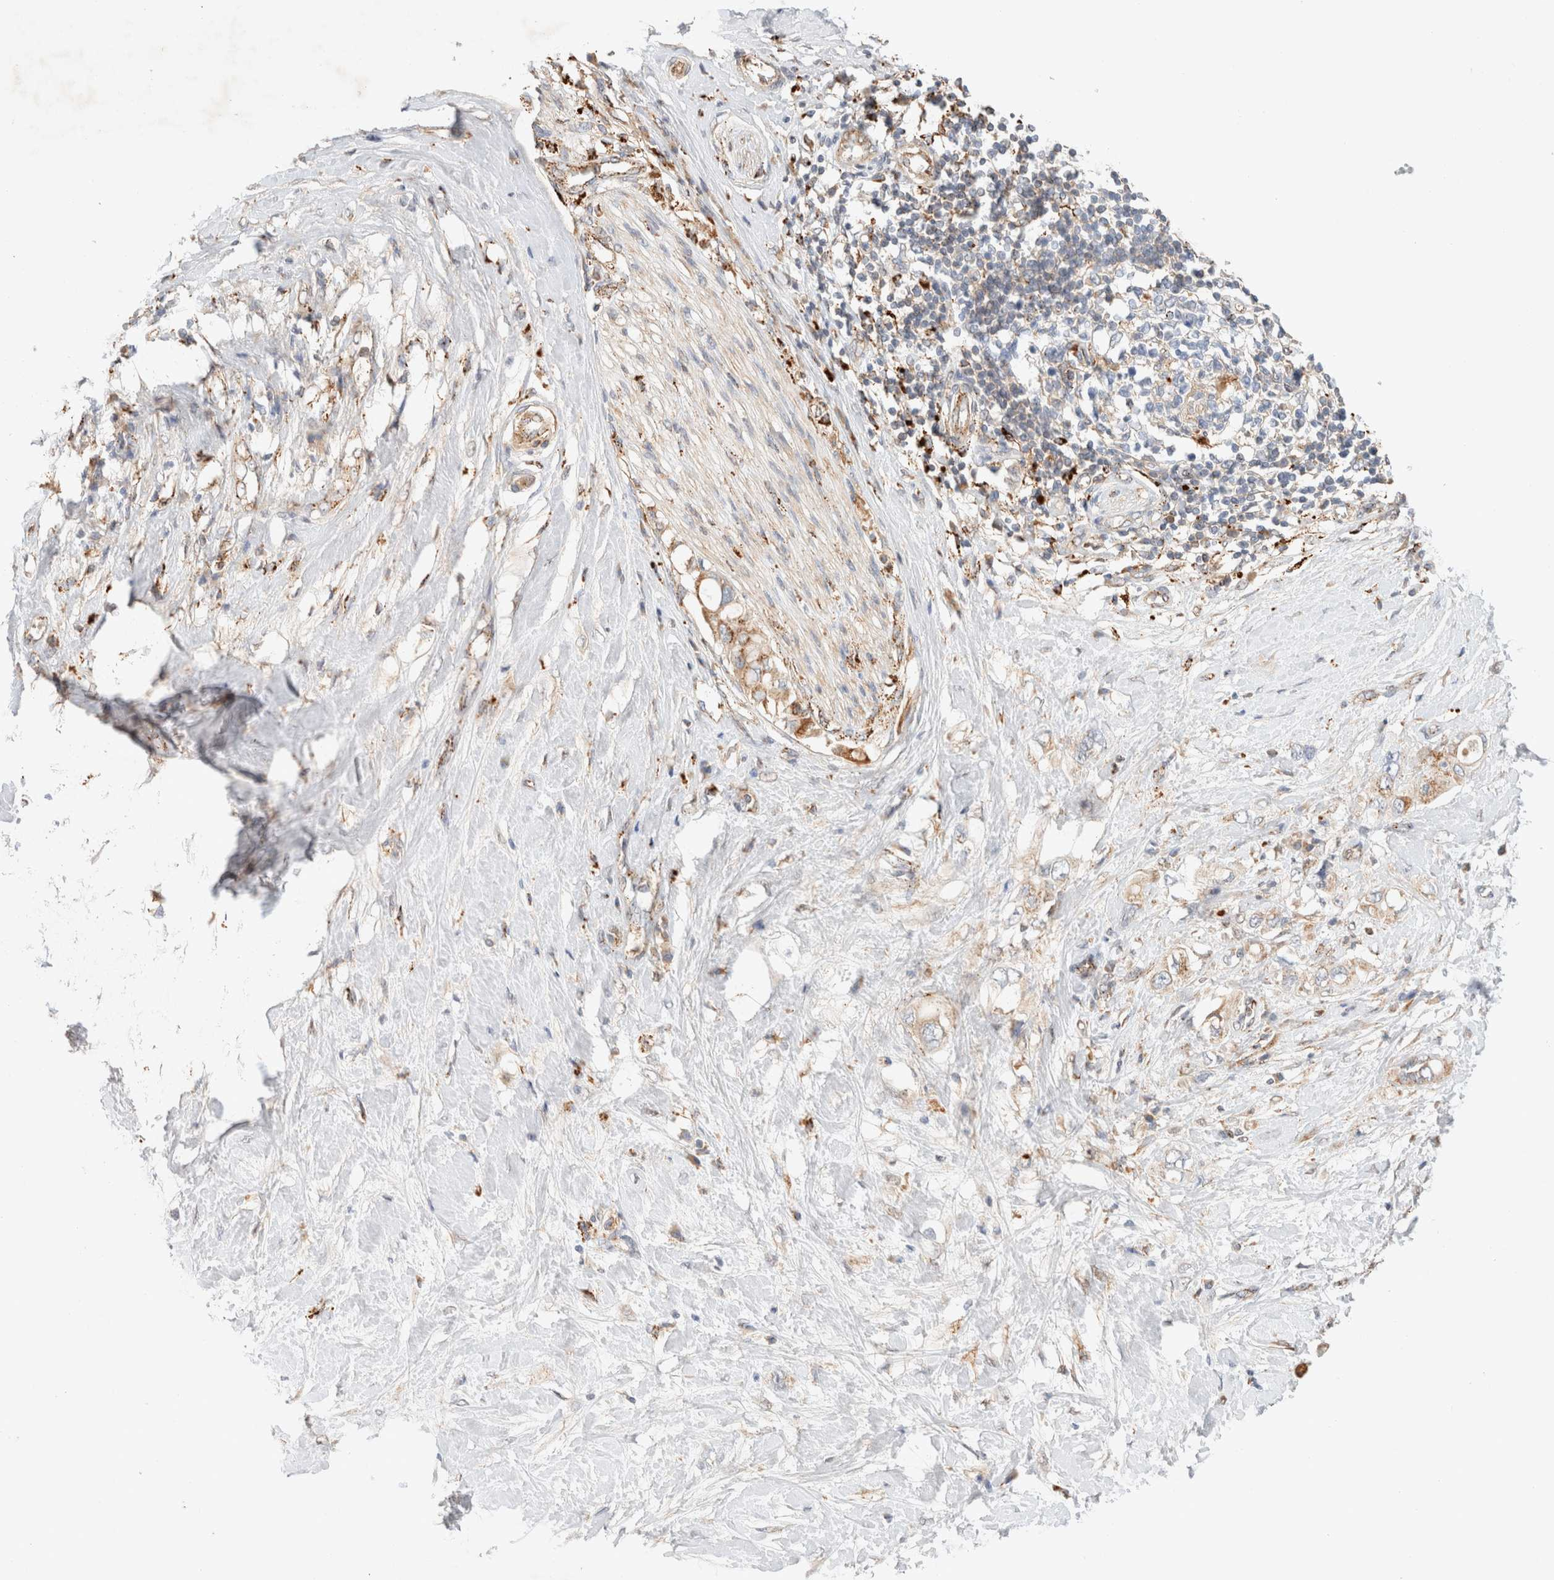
{"staining": {"intensity": "moderate", "quantity": "25%-75%", "location": "cytoplasmic/membranous"}, "tissue": "pancreatic cancer", "cell_type": "Tumor cells", "image_type": "cancer", "snomed": [{"axis": "morphology", "description": "Adenocarcinoma, NOS"}, {"axis": "topography", "description": "Pancreas"}], "caption": "Protein analysis of pancreatic cancer tissue displays moderate cytoplasmic/membranous staining in approximately 25%-75% of tumor cells.", "gene": "RABEPK", "patient": {"sex": "female", "age": 56}}